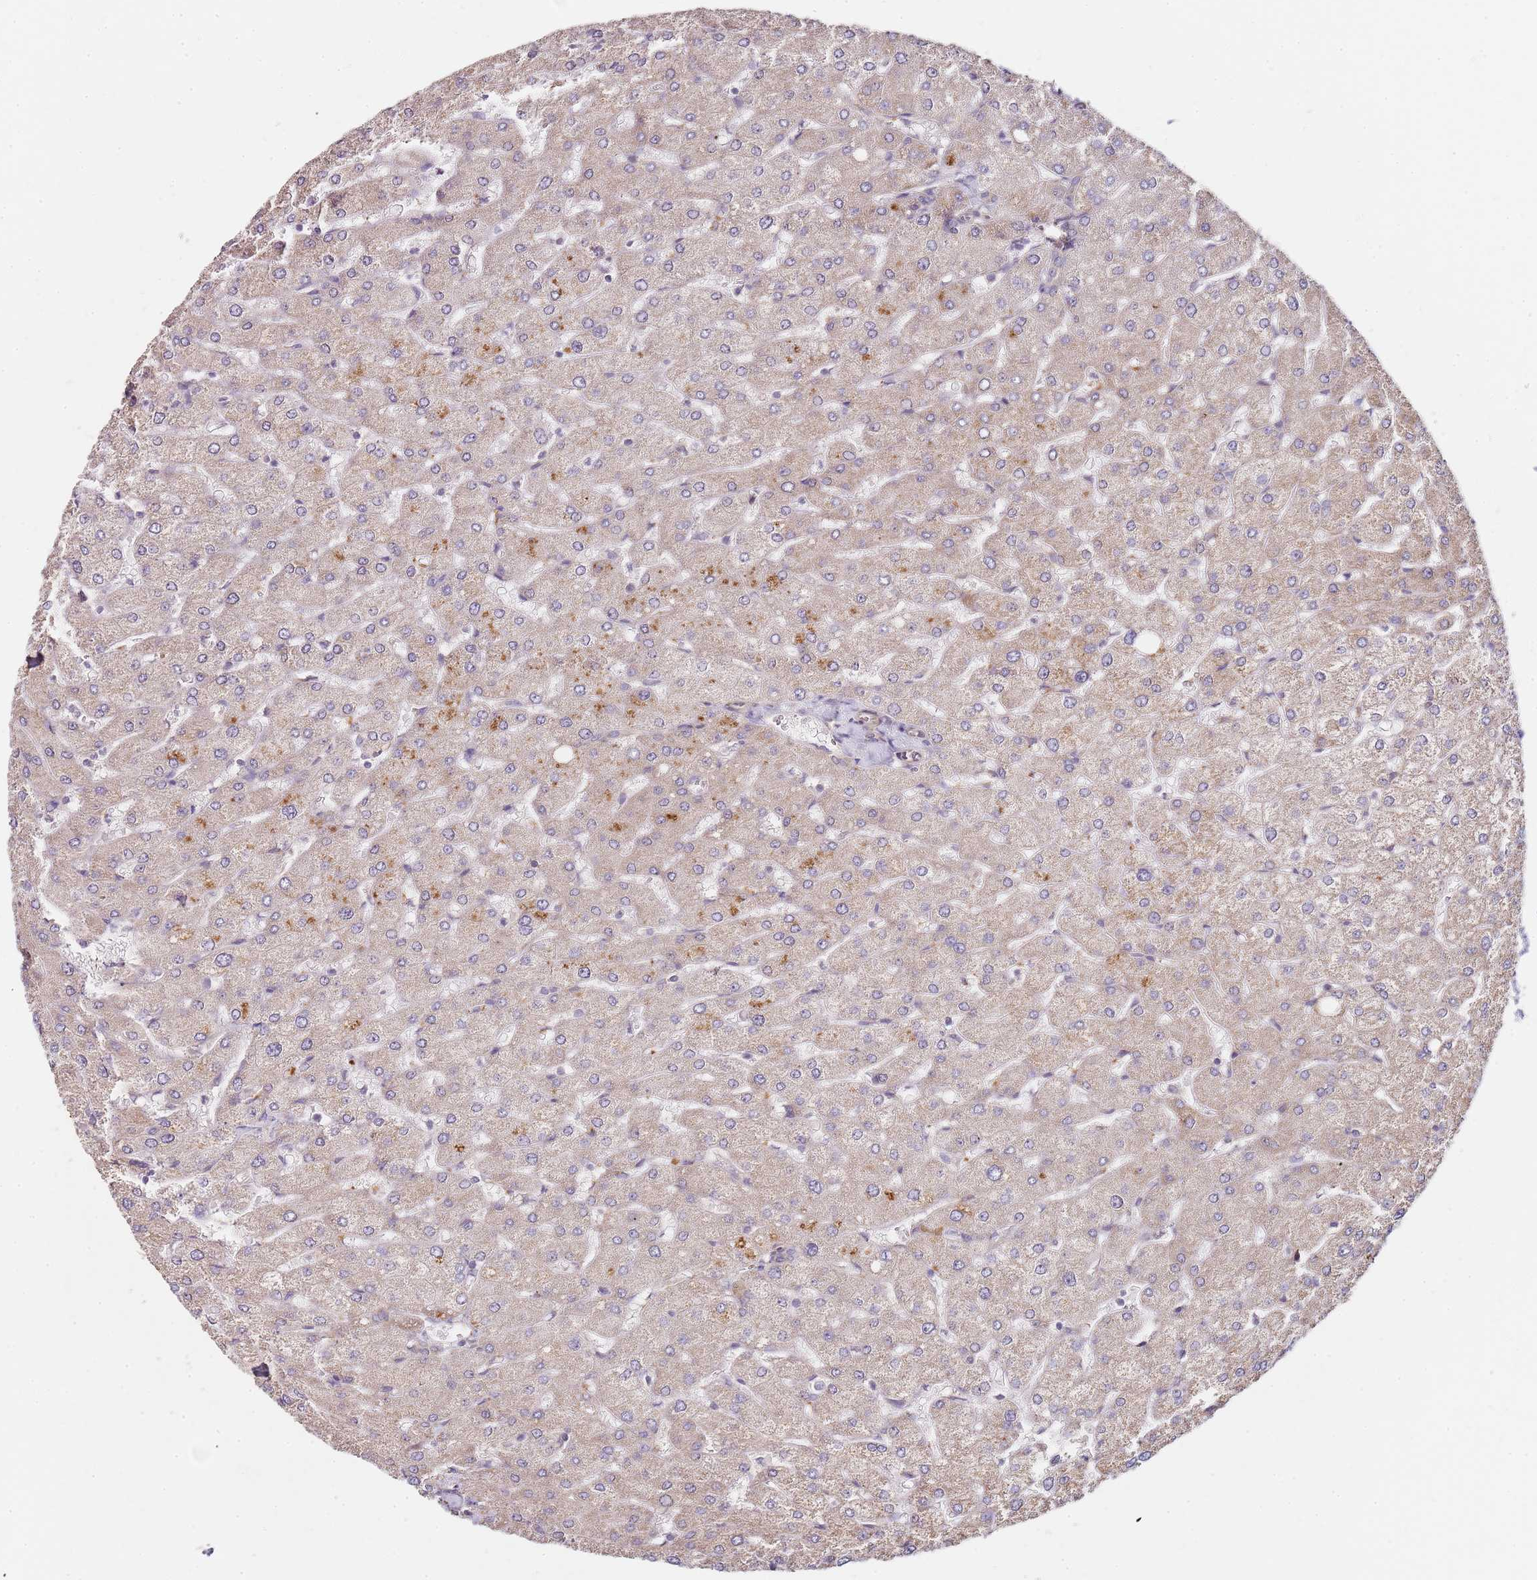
{"staining": {"intensity": "negative", "quantity": "none", "location": "none"}, "tissue": "liver", "cell_type": "Cholangiocytes", "image_type": "normal", "snomed": [{"axis": "morphology", "description": "Normal tissue, NOS"}, {"axis": "topography", "description": "Liver"}], "caption": "DAB (3,3'-diaminobenzidine) immunohistochemical staining of benign human liver displays no significant positivity in cholangiocytes. The staining was performed using DAB (3,3'-diaminobenzidine) to visualize the protein expression in brown, while the nuclei were stained in blue with hematoxylin (Magnification: 20x).", "gene": "TBC1D9", "patient": {"sex": "male", "age": 55}}